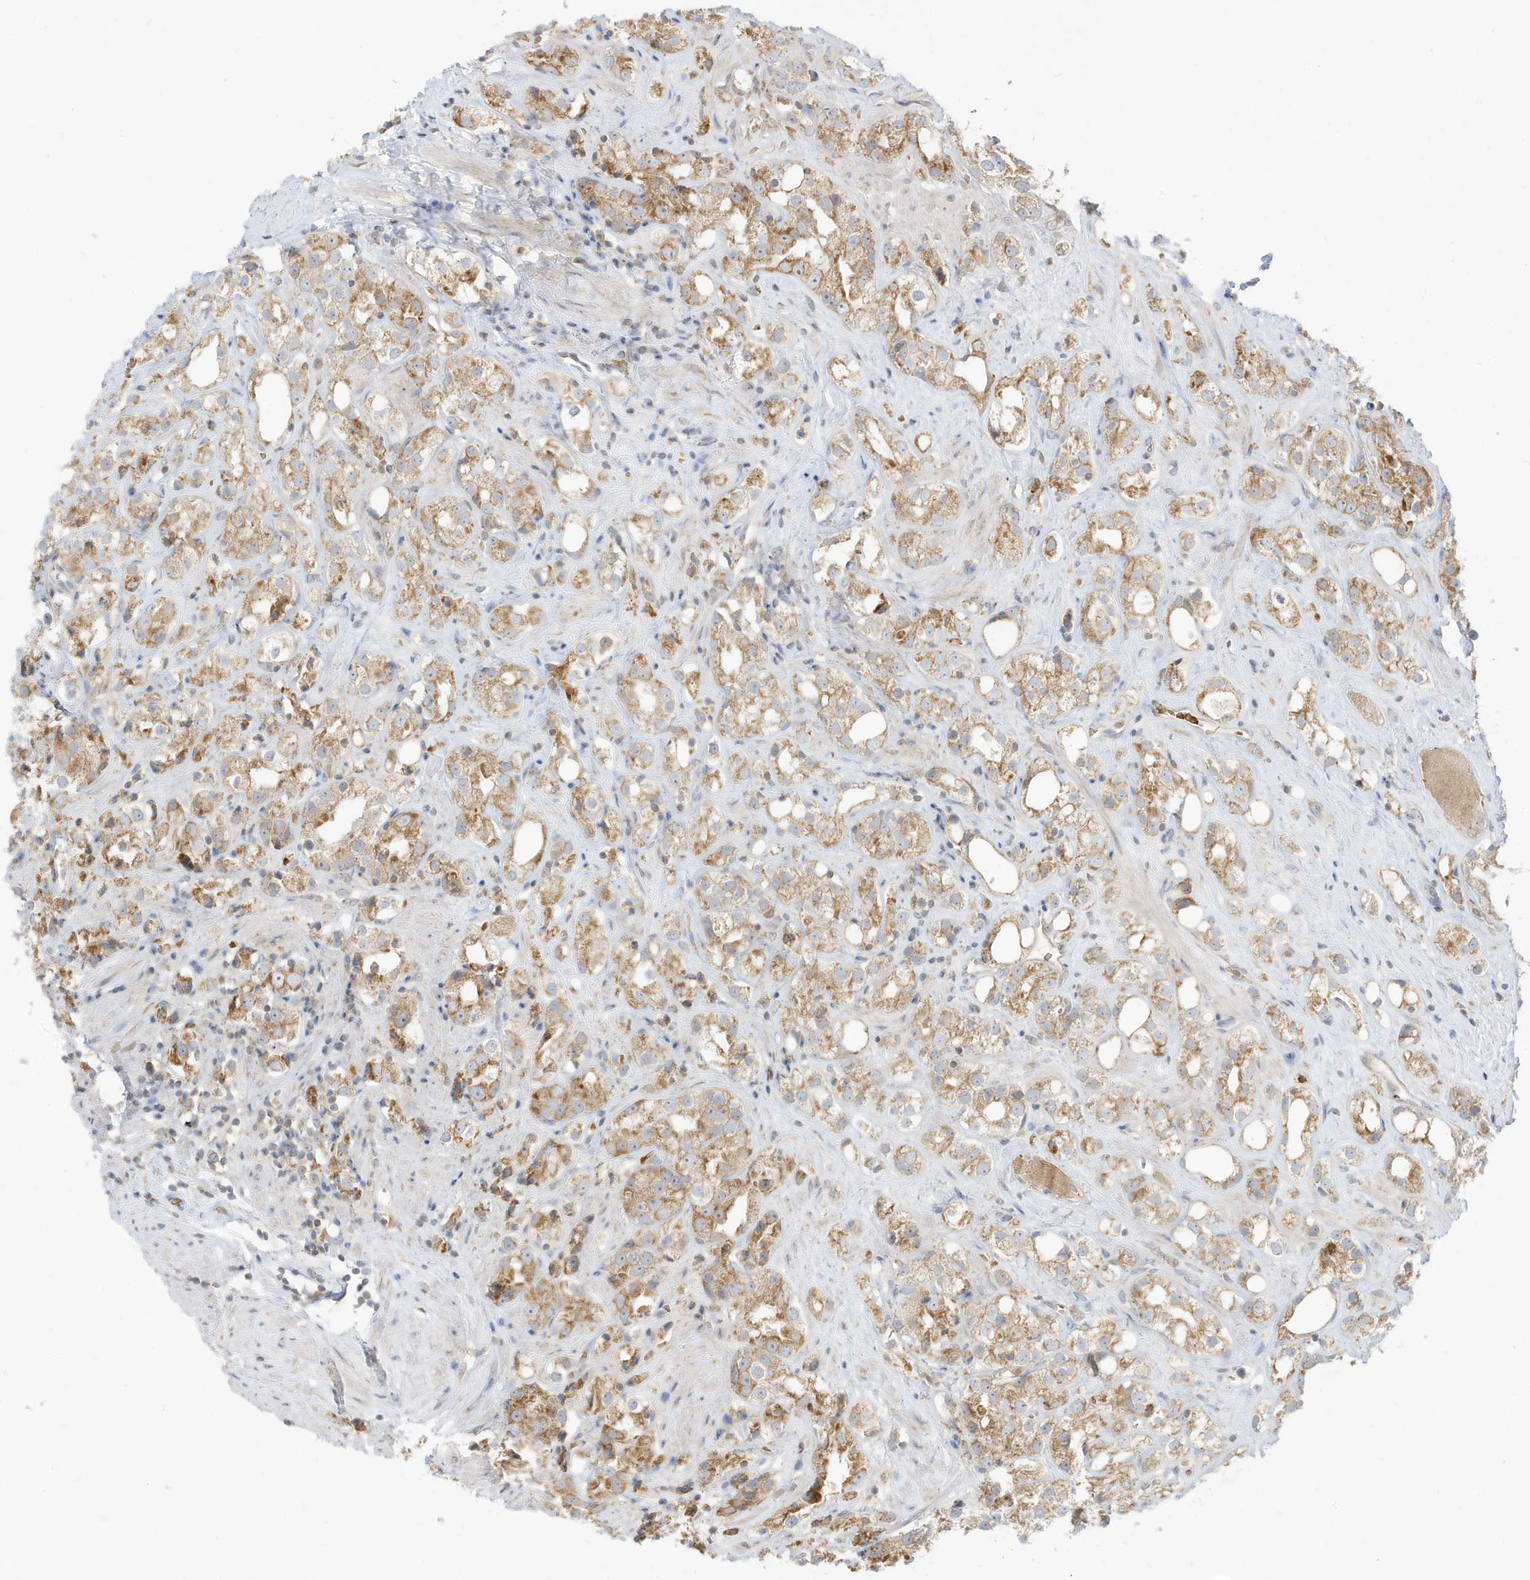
{"staining": {"intensity": "moderate", "quantity": ">75%", "location": "cytoplasmic/membranous"}, "tissue": "prostate cancer", "cell_type": "Tumor cells", "image_type": "cancer", "snomed": [{"axis": "morphology", "description": "Adenocarcinoma, NOS"}, {"axis": "topography", "description": "Prostate"}], "caption": "Approximately >75% of tumor cells in prostate cancer (adenocarcinoma) reveal moderate cytoplasmic/membranous protein expression as visualized by brown immunohistochemical staining.", "gene": "NPPC", "patient": {"sex": "male", "age": 79}}